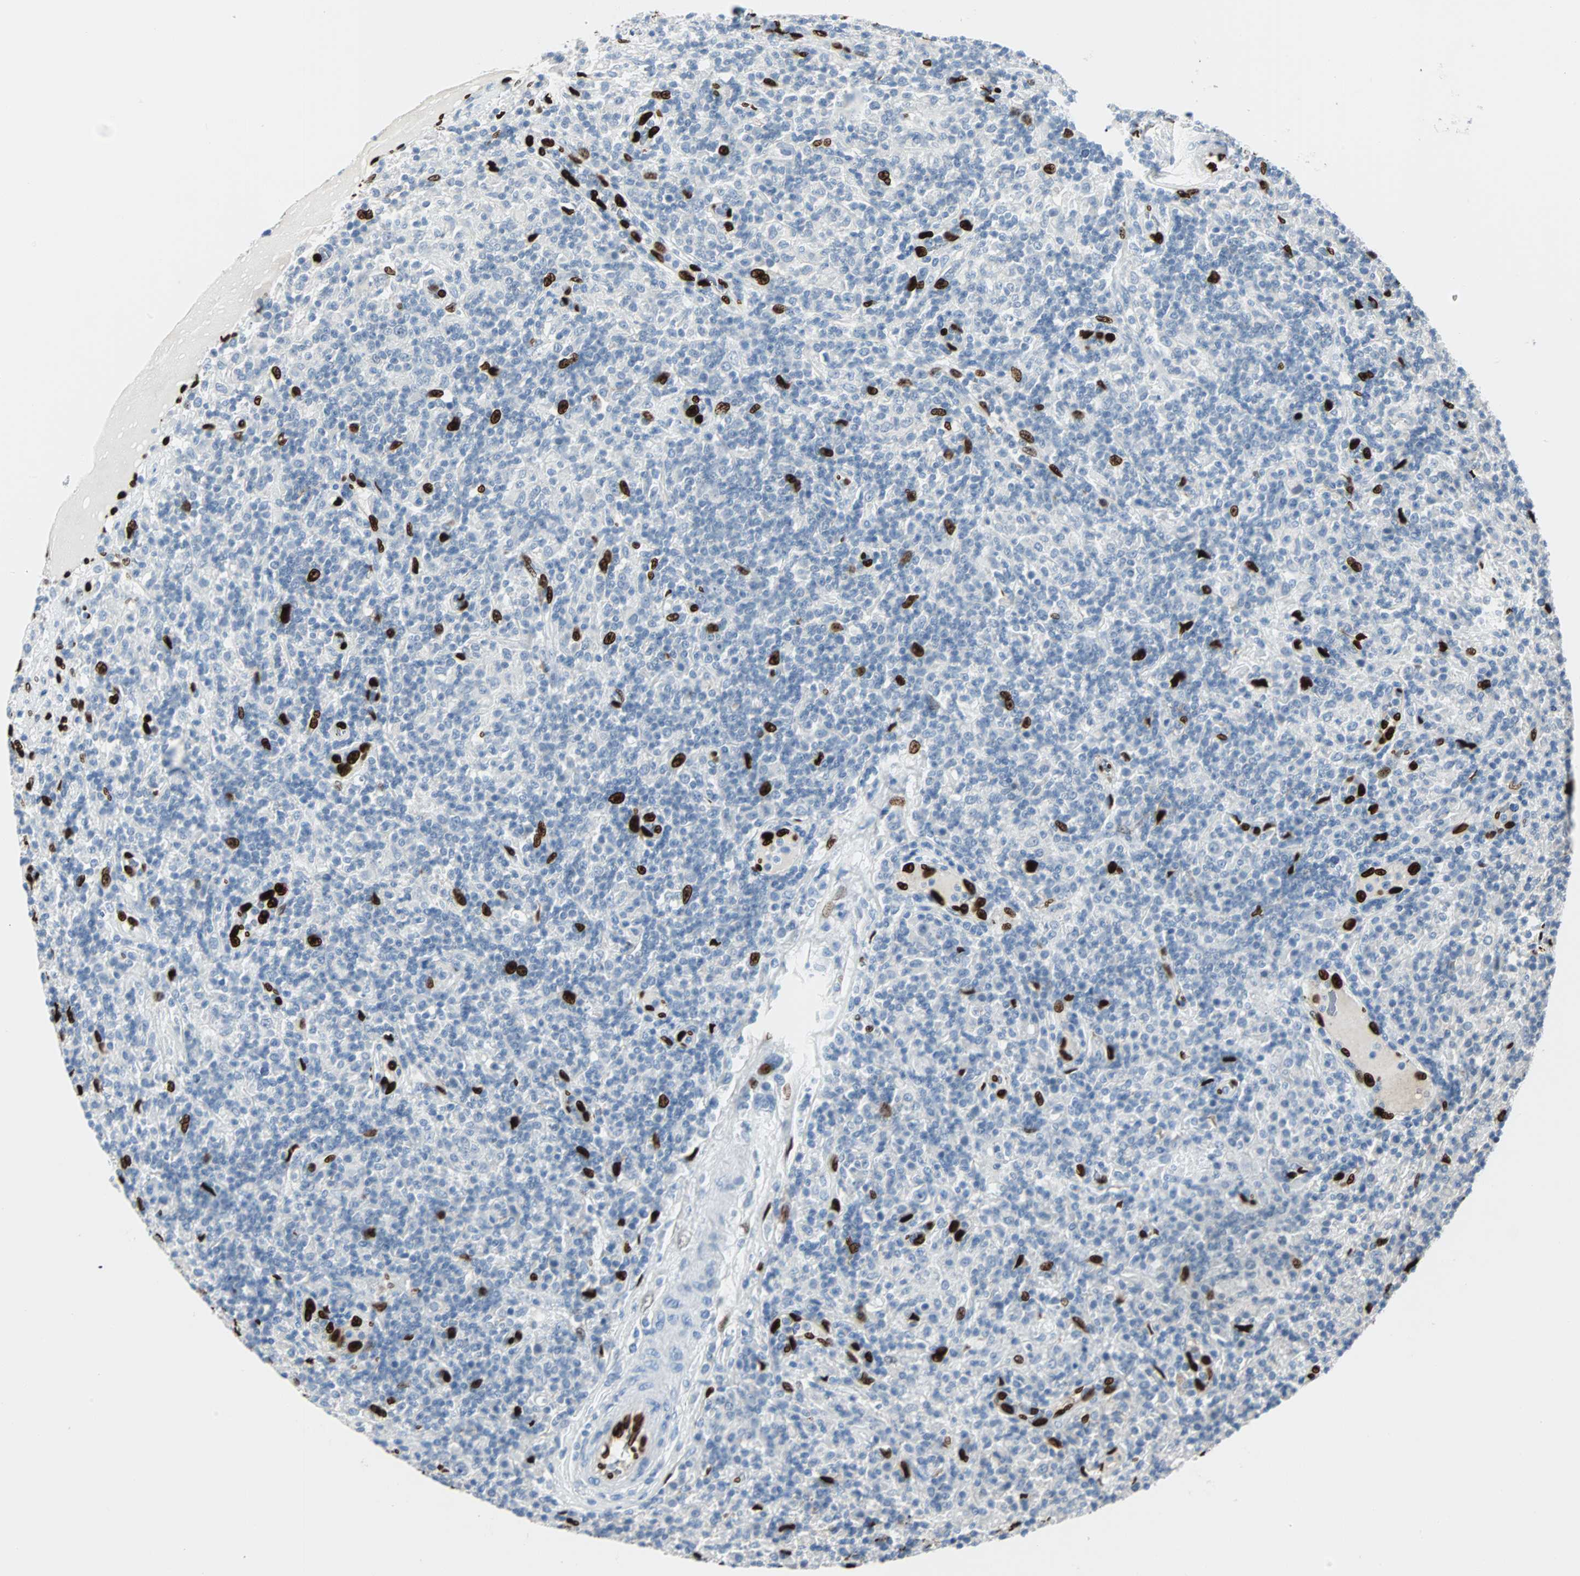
{"staining": {"intensity": "negative", "quantity": "none", "location": "none"}, "tissue": "lymphoma", "cell_type": "Tumor cells", "image_type": "cancer", "snomed": [{"axis": "morphology", "description": "Hodgkin's disease, NOS"}, {"axis": "topography", "description": "Lymph node"}], "caption": "Histopathology image shows no protein staining in tumor cells of Hodgkin's disease tissue.", "gene": "IL33", "patient": {"sex": "male", "age": 70}}